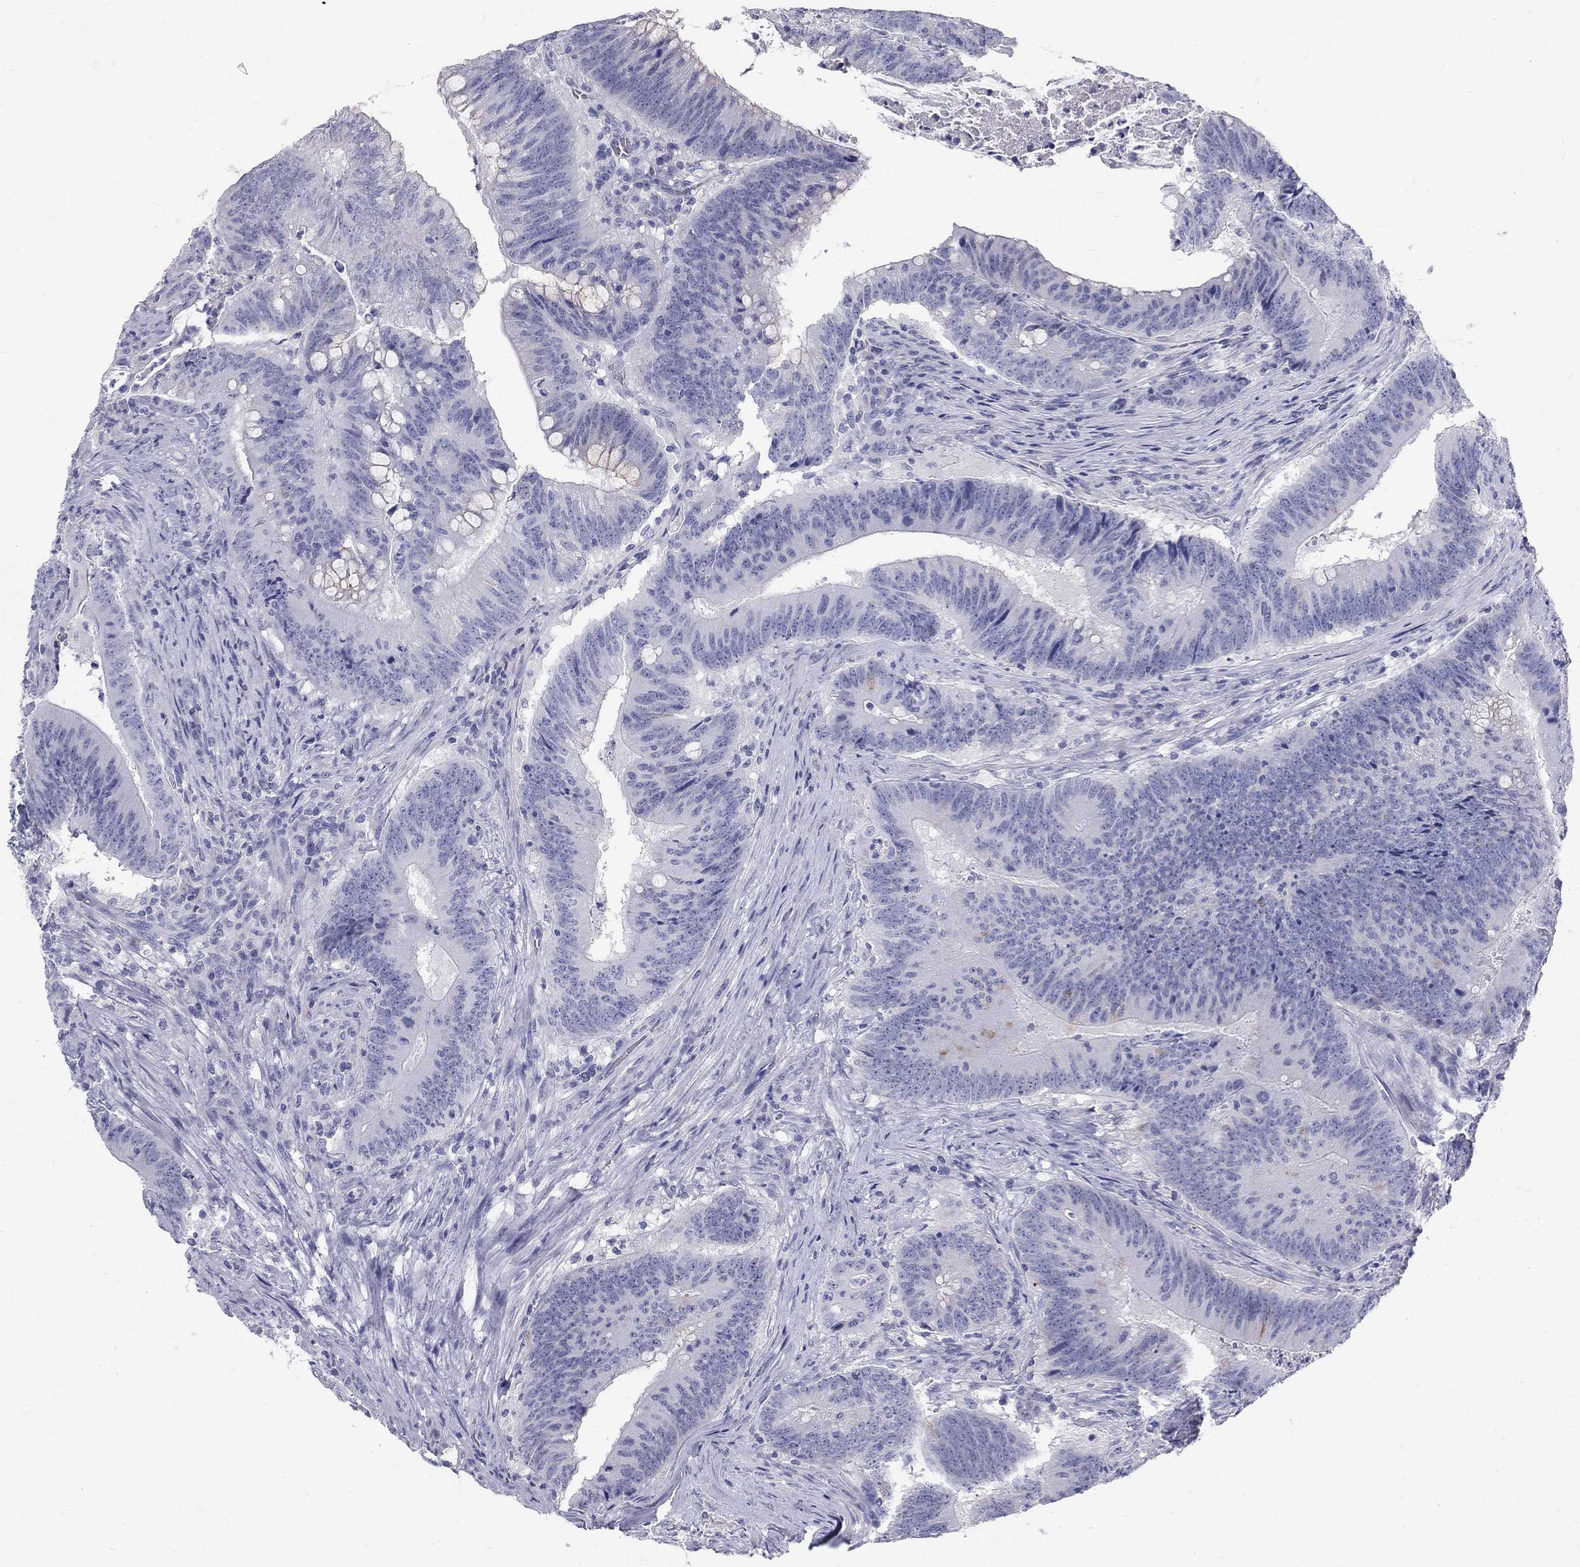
{"staining": {"intensity": "negative", "quantity": "none", "location": "none"}, "tissue": "colorectal cancer", "cell_type": "Tumor cells", "image_type": "cancer", "snomed": [{"axis": "morphology", "description": "Adenocarcinoma, NOS"}, {"axis": "topography", "description": "Colon"}], "caption": "Photomicrograph shows no protein staining in tumor cells of adenocarcinoma (colorectal) tissue. (DAB (3,3'-diaminobenzidine) IHC with hematoxylin counter stain).", "gene": "MAGEB6", "patient": {"sex": "female", "age": 87}}